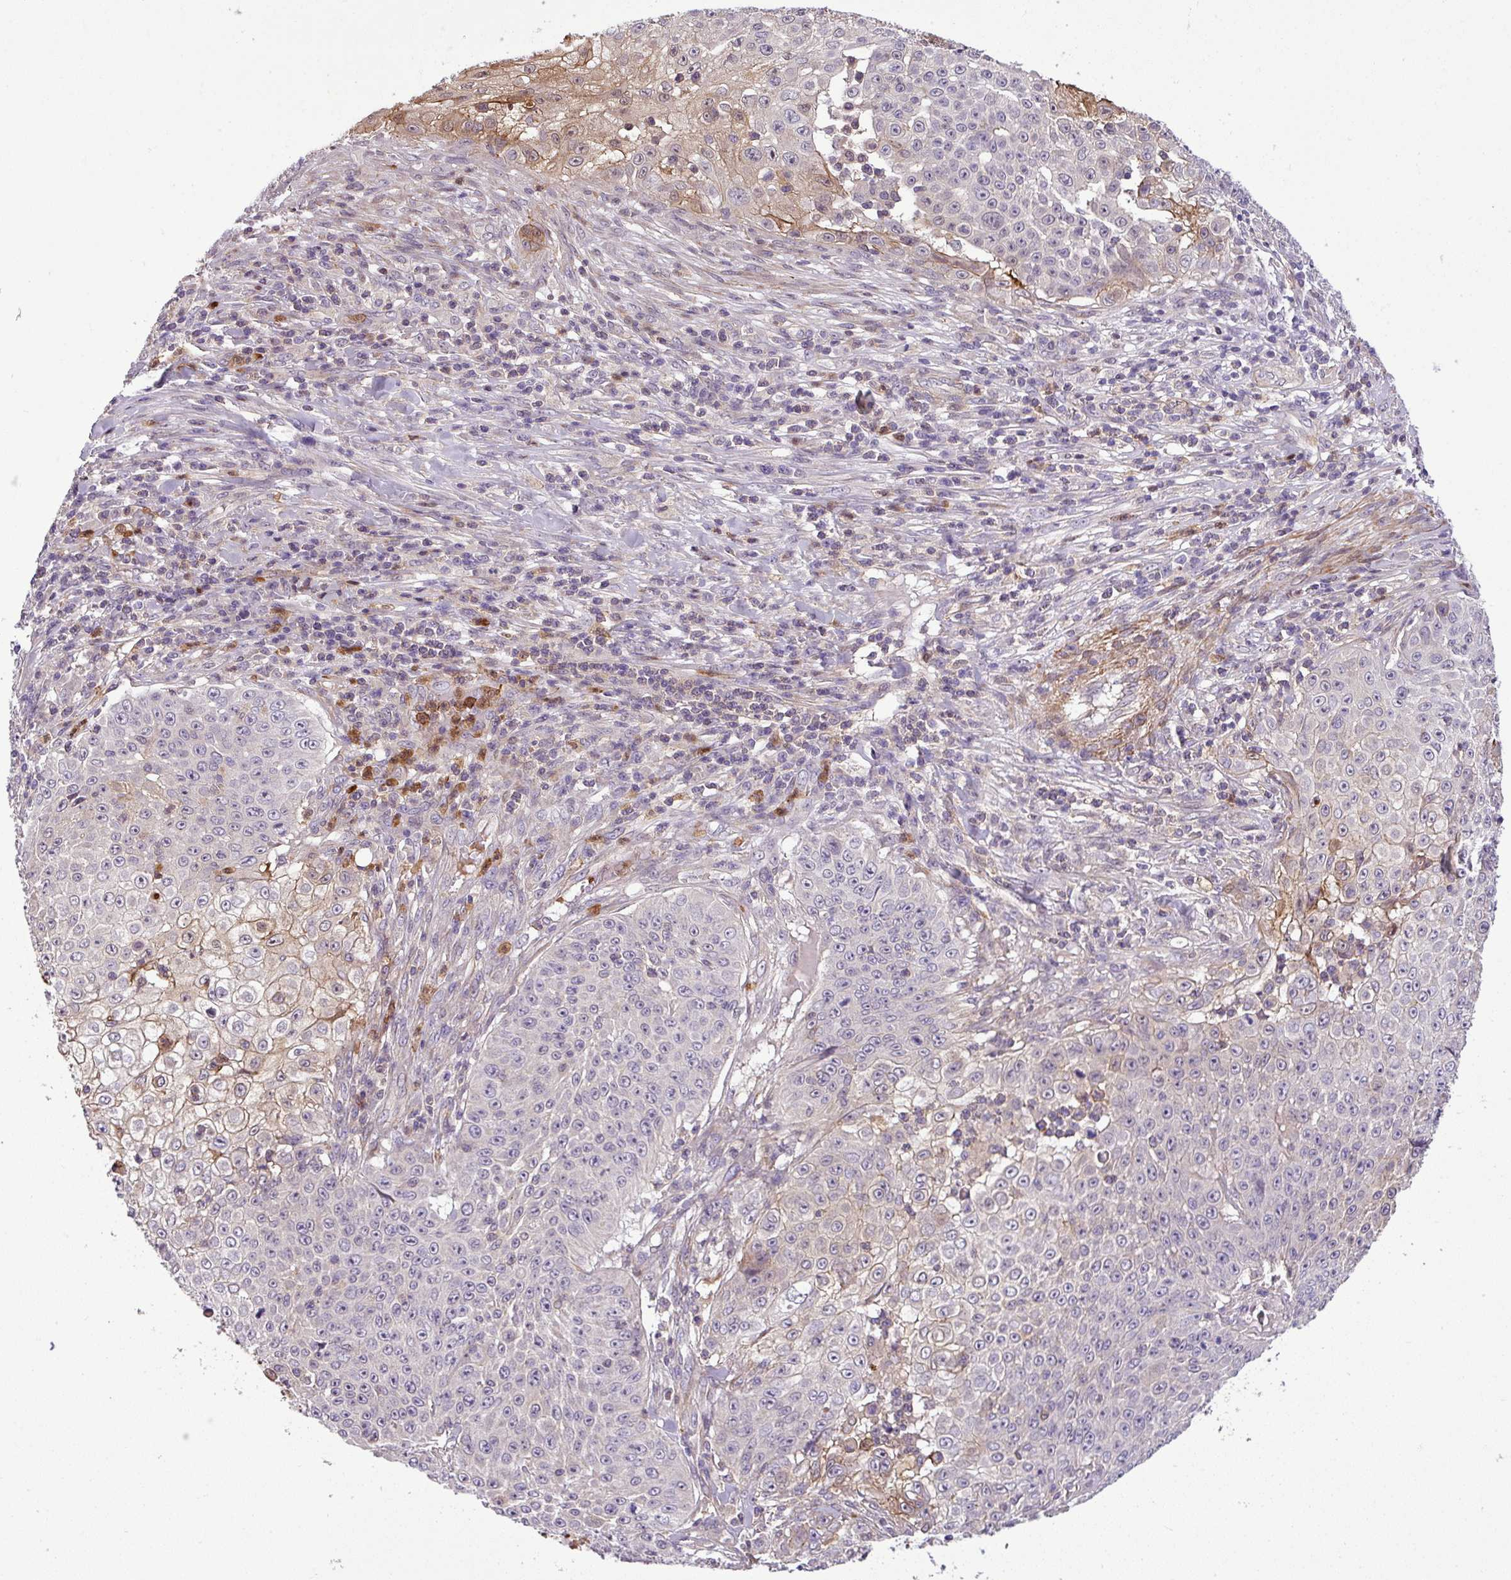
{"staining": {"intensity": "negative", "quantity": "none", "location": "none"}, "tissue": "skin cancer", "cell_type": "Tumor cells", "image_type": "cancer", "snomed": [{"axis": "morphology", "description": "Squamous cell carcinoma, NOS"}, {"axis": "topography", "description": "Skin"}], "caption": "Photomicrograph shows no significant protein staining in tumor cells of skin cancer (squamous cell carcinoma). (DAB (3,3'-diaminobenzidine) IHC visualized using brightfield microscopy, high magnification).", "gene": "NBEAL2", "patient": {"sex": "male", "age": 24}}